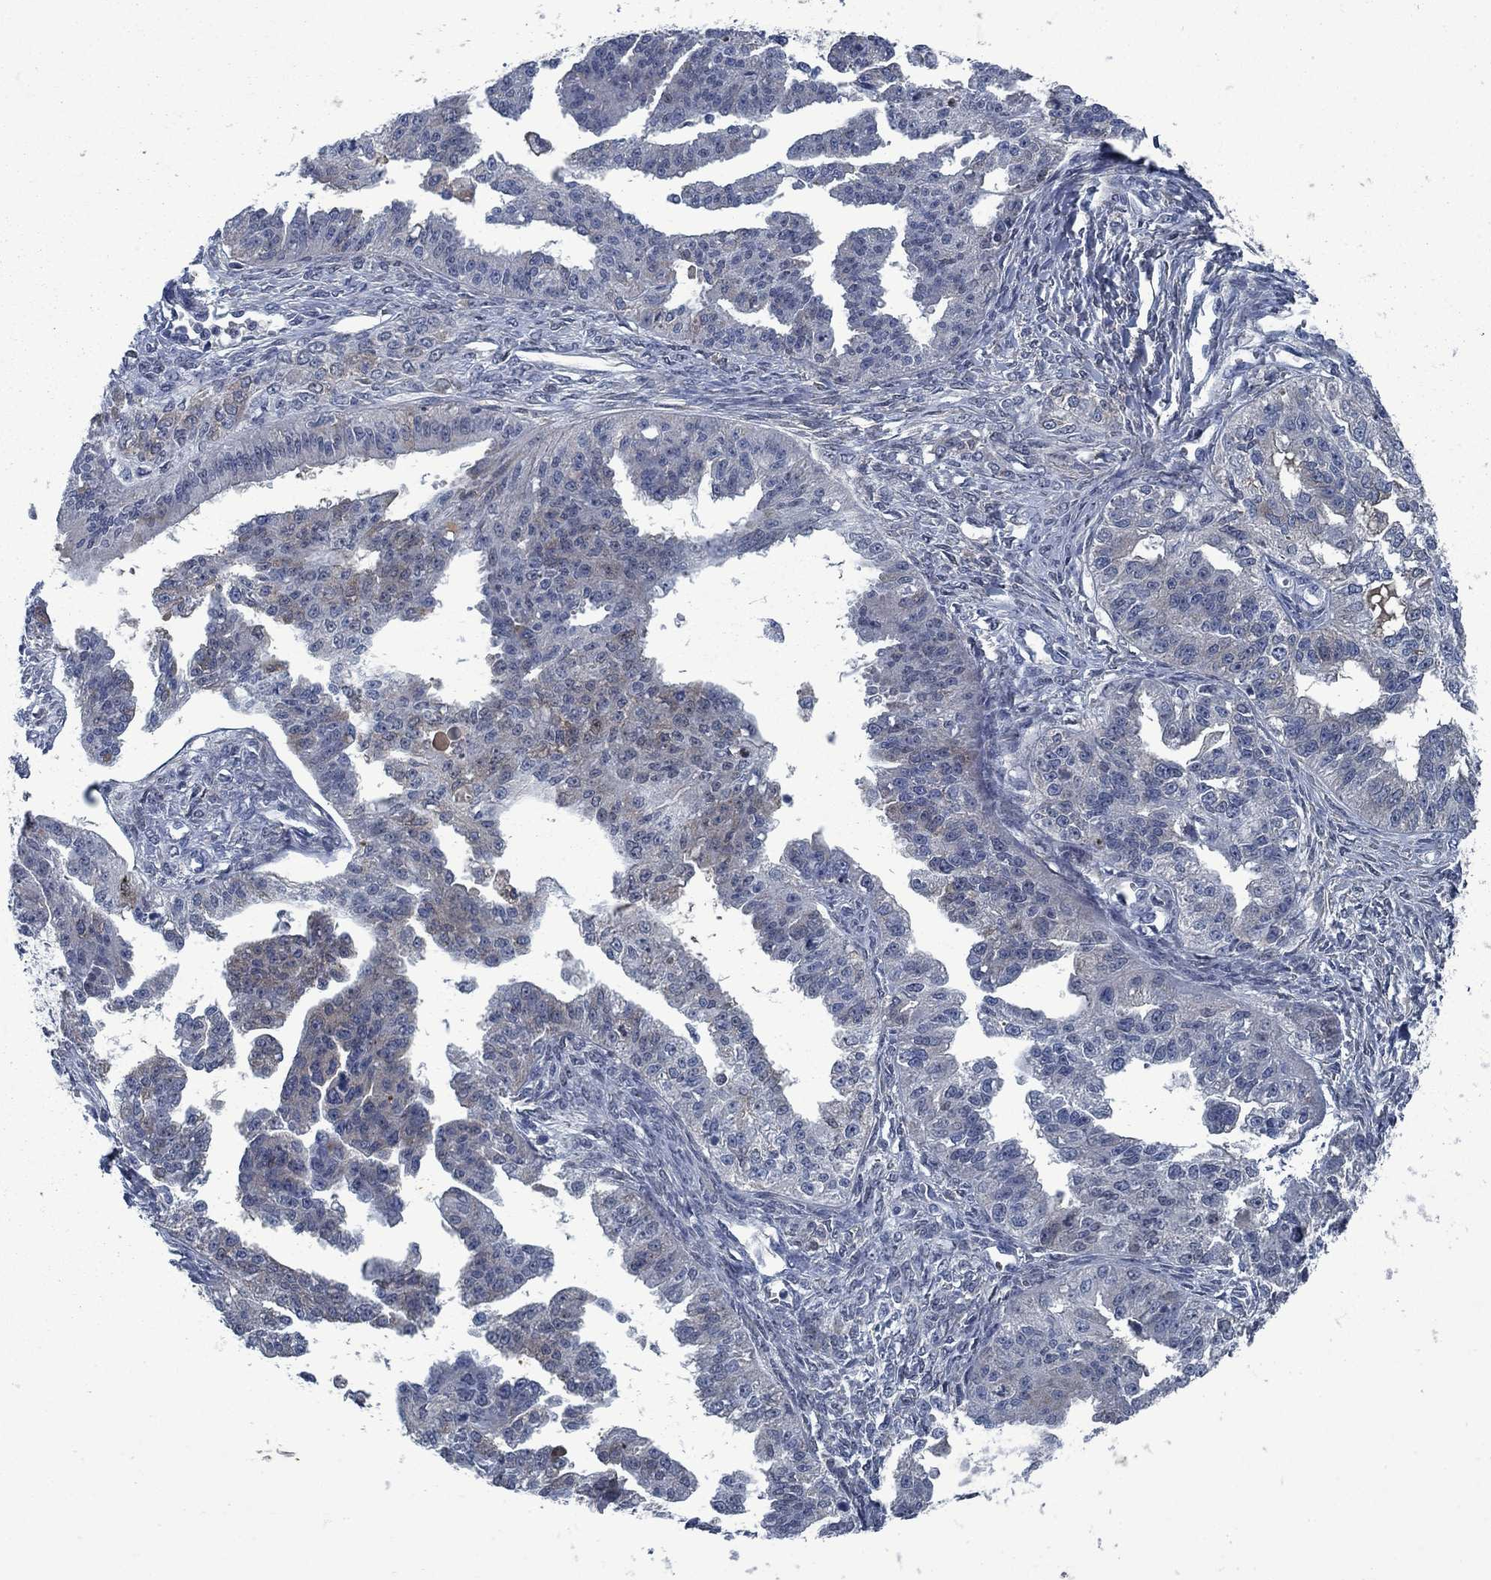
{"staining": {"intensity": "negative", "quantity": "none", "location": "none"}, "tissue": "ovarian cancer", "cell_type": "Tumor cells", "image_type": "cancer", "snomed": [{"axis": "morphology", "description": "Cystadenocarcinoma, serous, NOS"}, {"axis": "topography", "description": "Ovary"}], "caption": "A high-resolution micrograph shows immunohistochemistry (IHC) staining of ovarian cancer (serous cystadenocarcinoma), which reveals no significant staining in tumor cells.", "gene": "PNMA8A", "patient": {"sex": "female", "age": 58}}